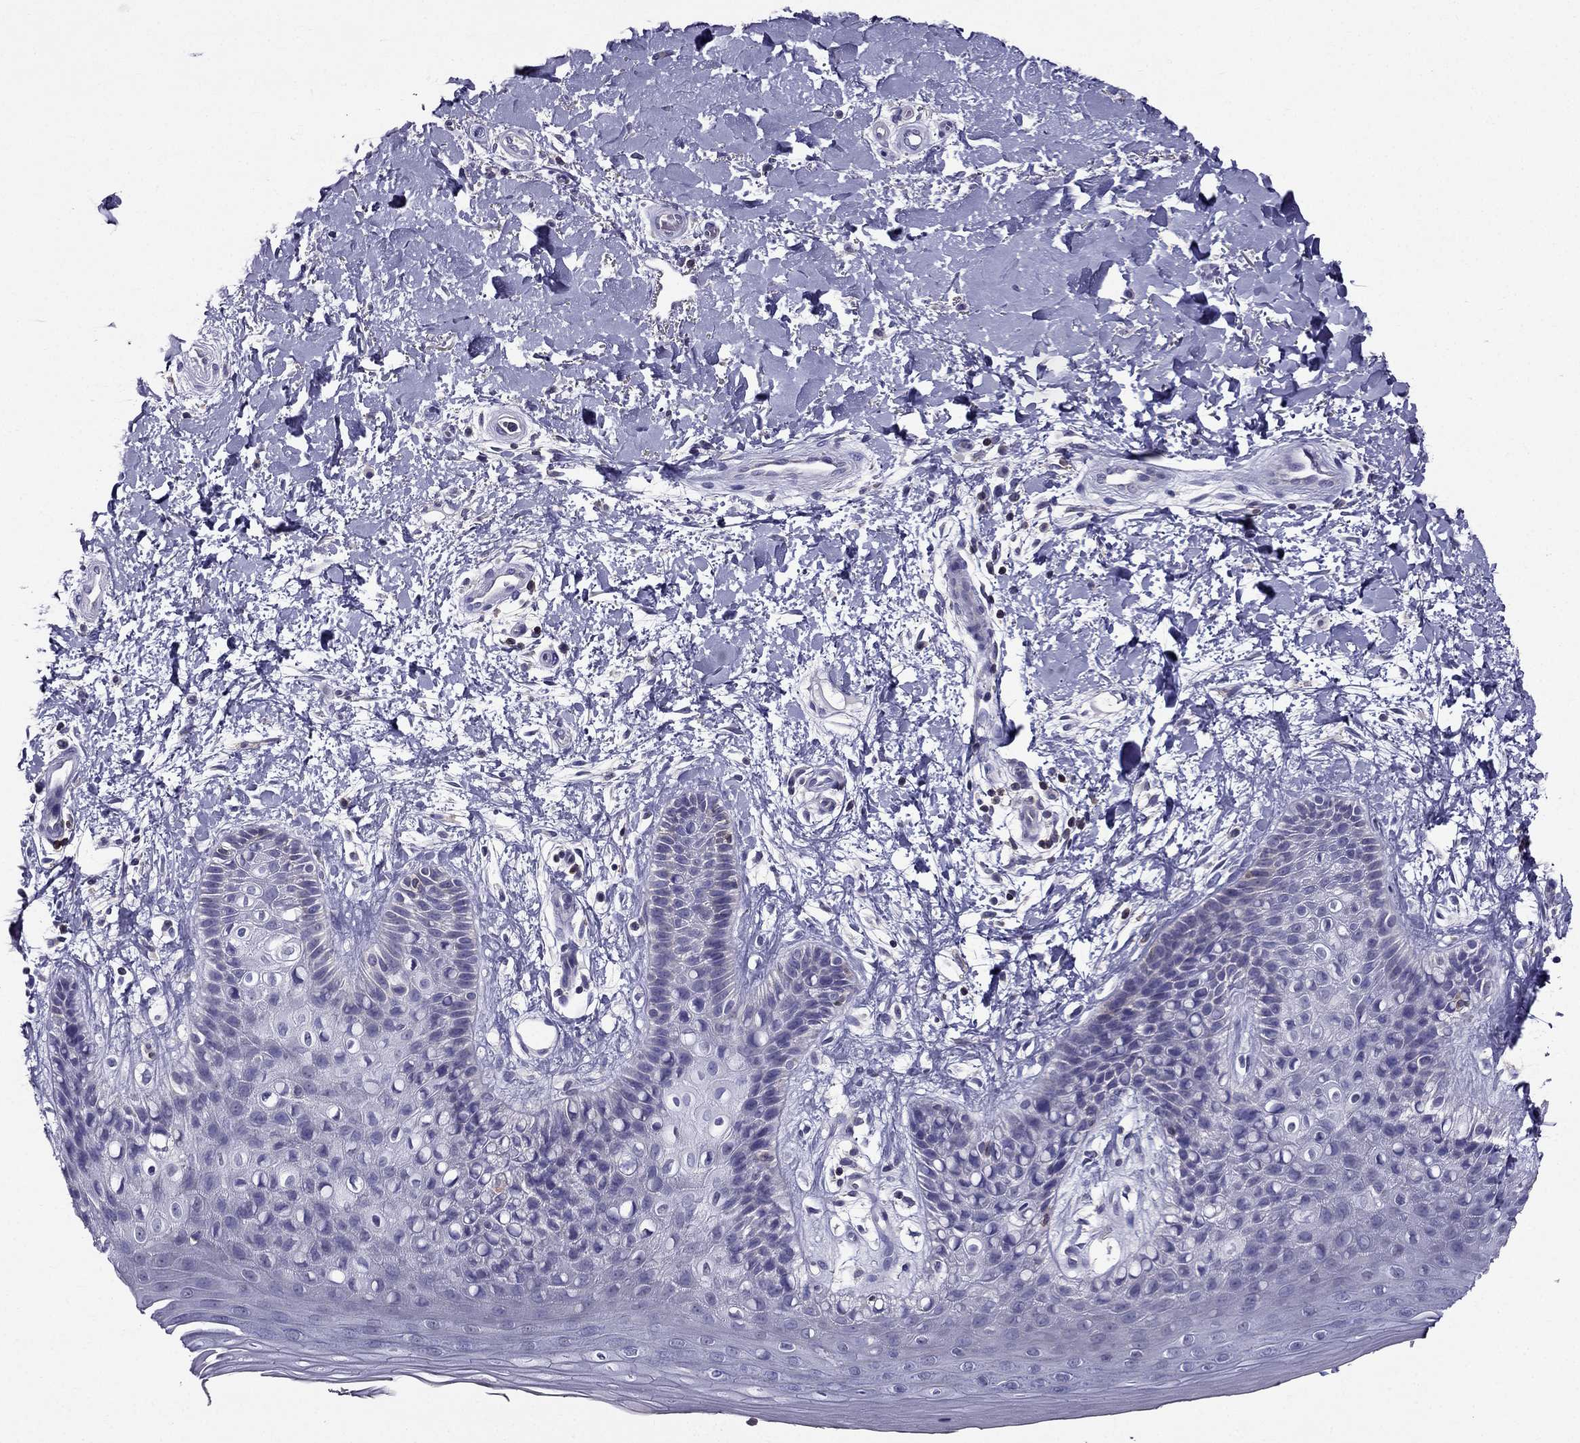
{"staining": {"intensity": "negative", "quantity": "none", "location": "none"}, "tissue": "skin", "cell_type": "Epidermal cells", "image_type": "normal", "snomed": [{"axis": "morphology", "description": "Normal tissue, NOS"}, {"axis": "topography", "description": "Anal"}], "caption": "This photomicrograph is of benign skin stained with immunohistochemistry (IHC) to label a protein in brown with the nuclei are counter-stained blue. There is no staining in epidermal cells.", "gene": "AAK1", "patient": {"sex": "male", "age": 36}}